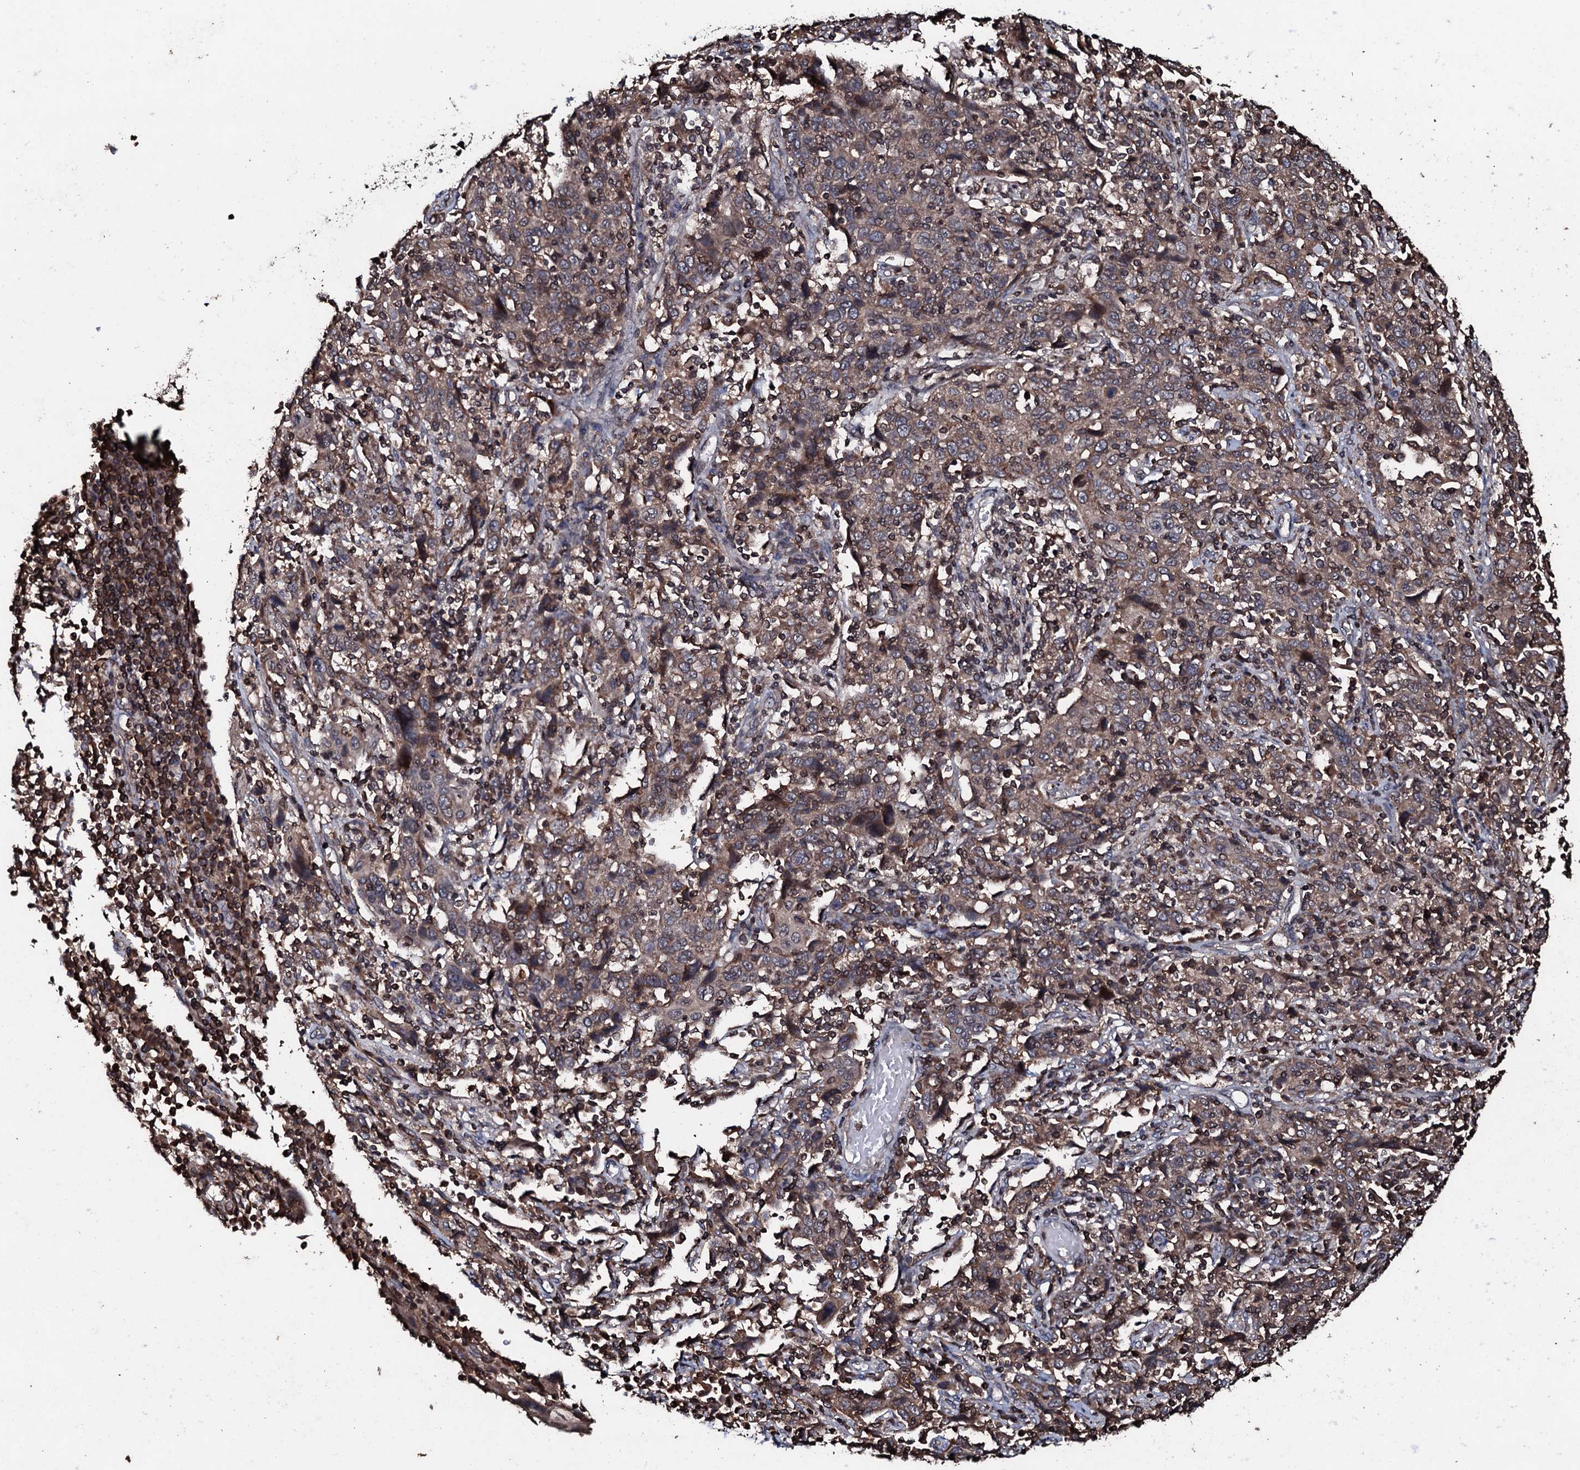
{"staining": {"intensity": "moderate", "quantity": ">75%", "location": "cytoplasmic/membranous"}, "tissue": "cervical cancer", "cell_type": "Tumor cells", "image_type": "cancer", "snomed": [{"axis": "morphology", "description": "Squamous cell carcinoma, NOS"}, {"axis": "topography", "description": "Cervix"}], "caption": "This histopathology image displays cervical squamous cell carcinoma stained with immunohistochemistry to label a protein in brown. The cytoplasmic/membranous of tumor cells show moderate positivity for the protein. Nuclei are counter-stained blue.", "gene": "SDHAF2", "patient": {"sex": "female", "age": 46}}